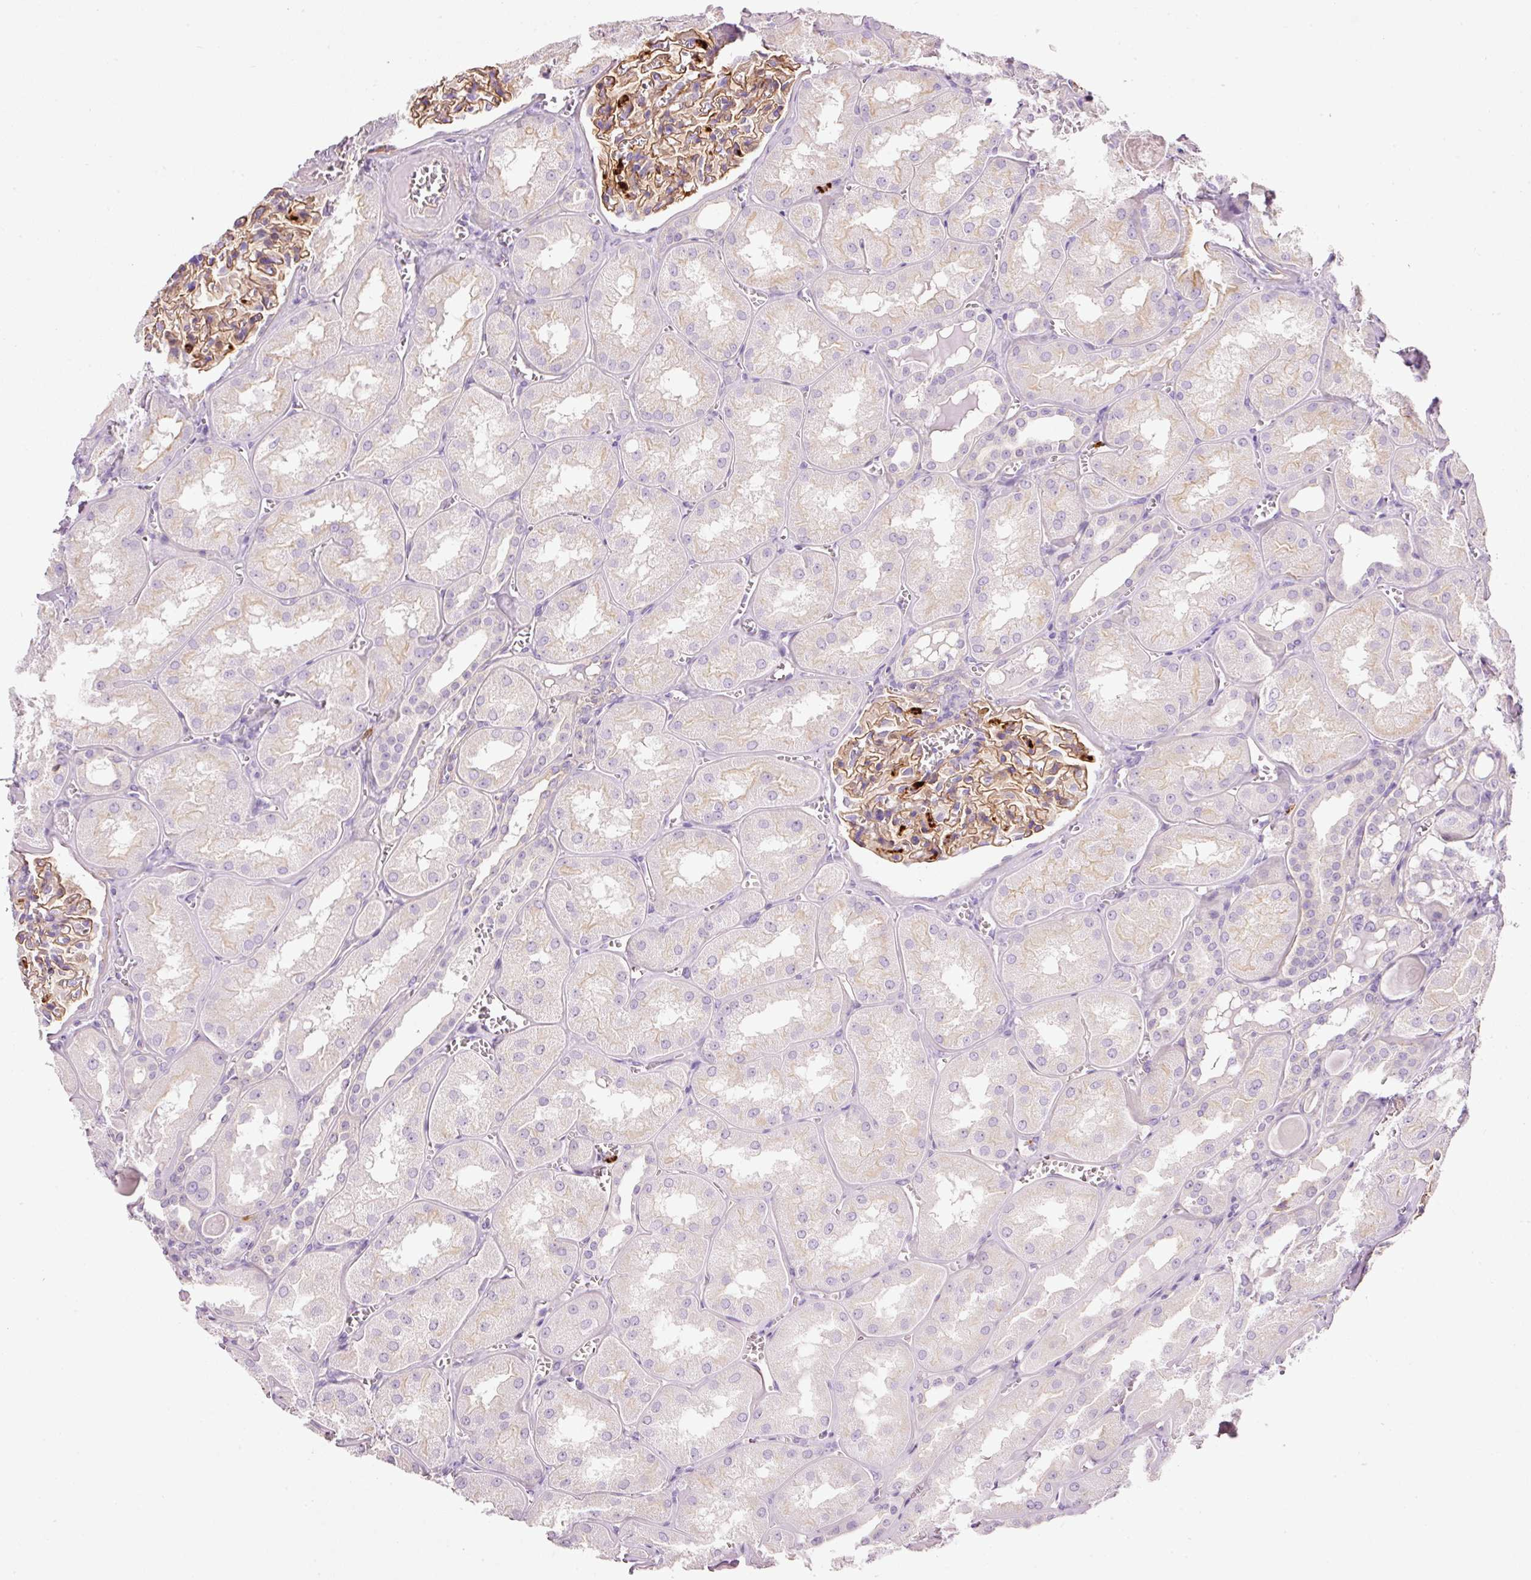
{"staining": {"intensity": "moderate", "quantity": ">75%", "location": "cytoplasmic/membranous"}, "tissue": "kidney", "cell_type": "Cells in glomeruli", "image_type": "normal", "snomed": [{"axis": "morphology", "description": "Normal tissue, NOS"}, {"axis": "topography", "description": "Kidney"}], "caption": "Cells in glomeruli show moderate cytoplasmic/membranous expression in approximately >75% of cells in normal kidney. (IHC, brightfield microscopy, high magnification).", "gene": "MAP3K3", "patient": {"sex": "male", "age": 61}}